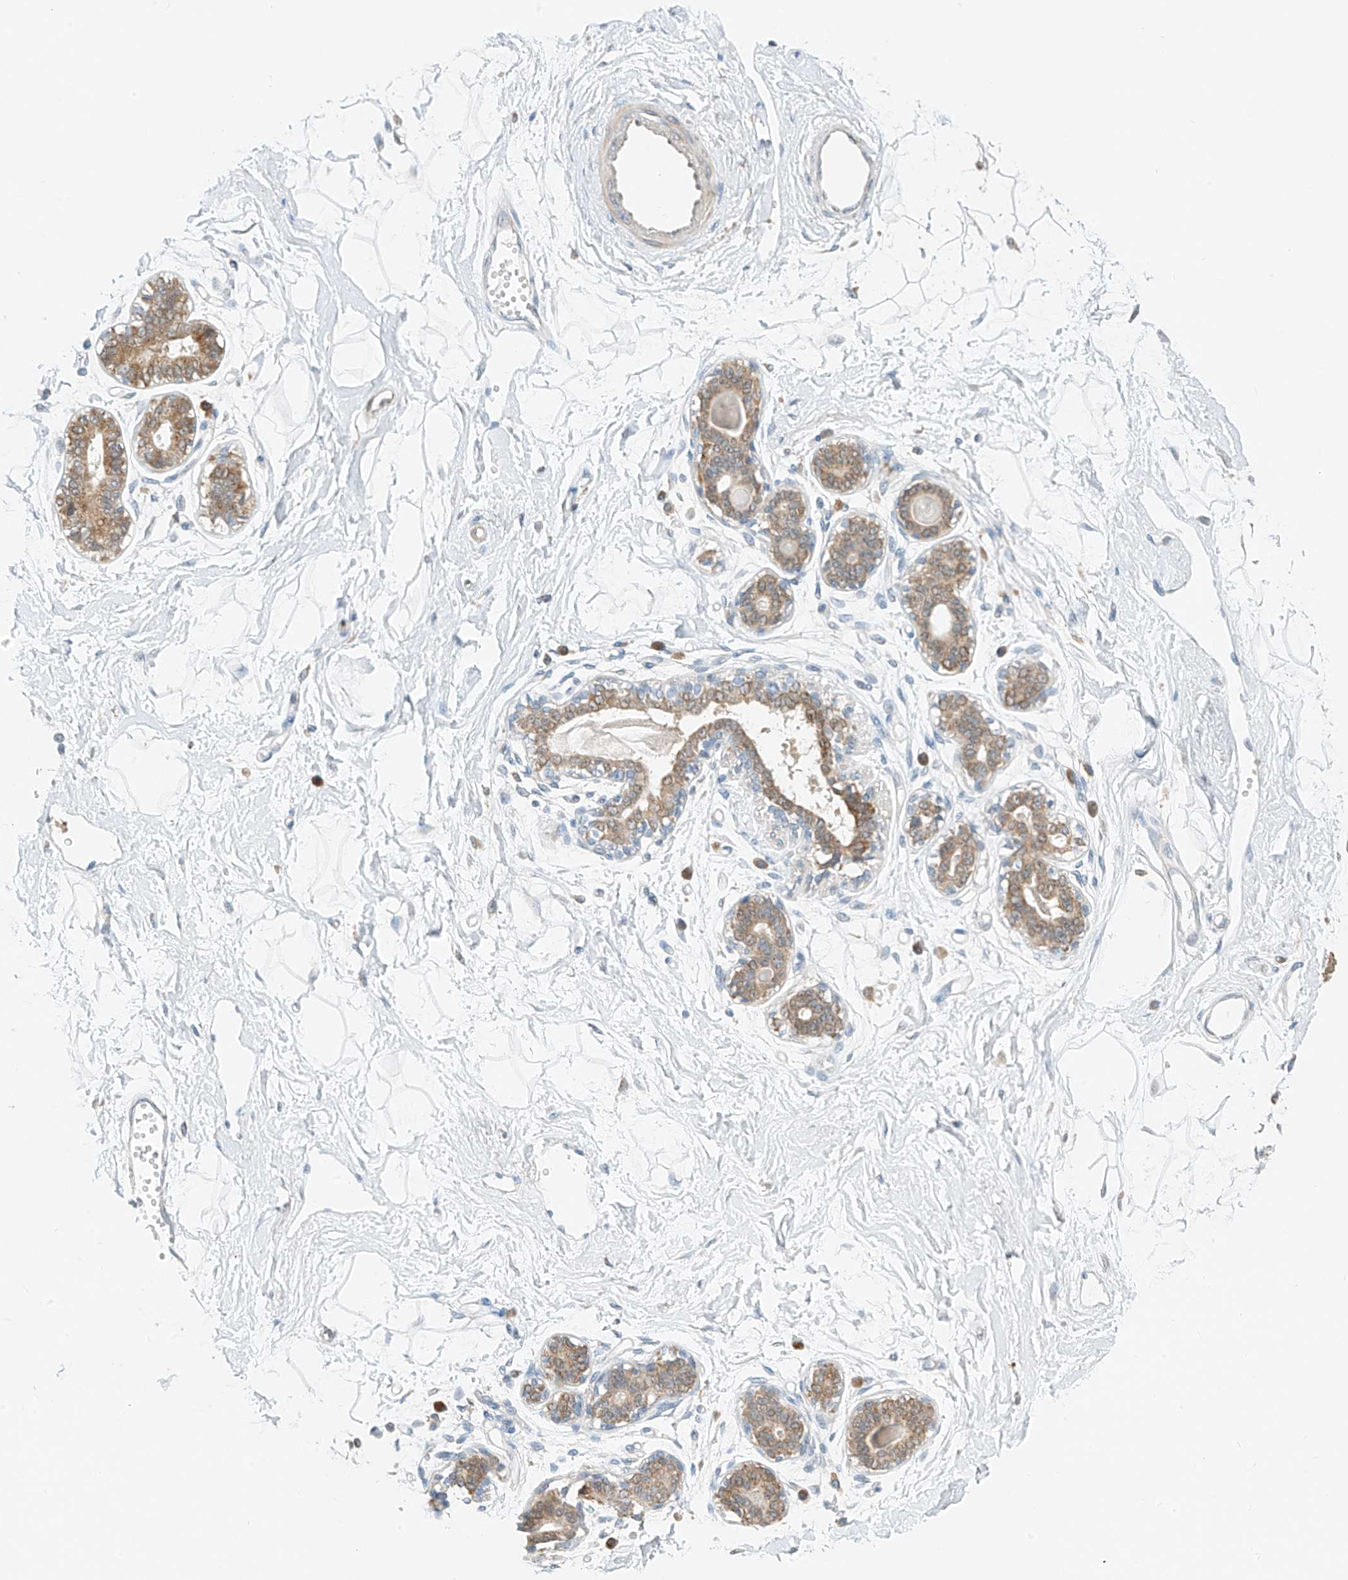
{"staining": {"intensity": "negative", "quantity": "none", "location": "none"}, "tissue": "breast", "cell_type": "Adipocytes", "image_type": "normal", "snomed": [{"axis": "morphology", "description": "Normal tissue, NOS"}, {"axis": "topography", "description": "Breast"}], "caption": "DAB immunohistochemical staining of normal human breast shows no significant staining in adipocytes. Nuclei are stained in blue.", "gene": "PPA2", "patient": {"sex": "female", "age": 45}}